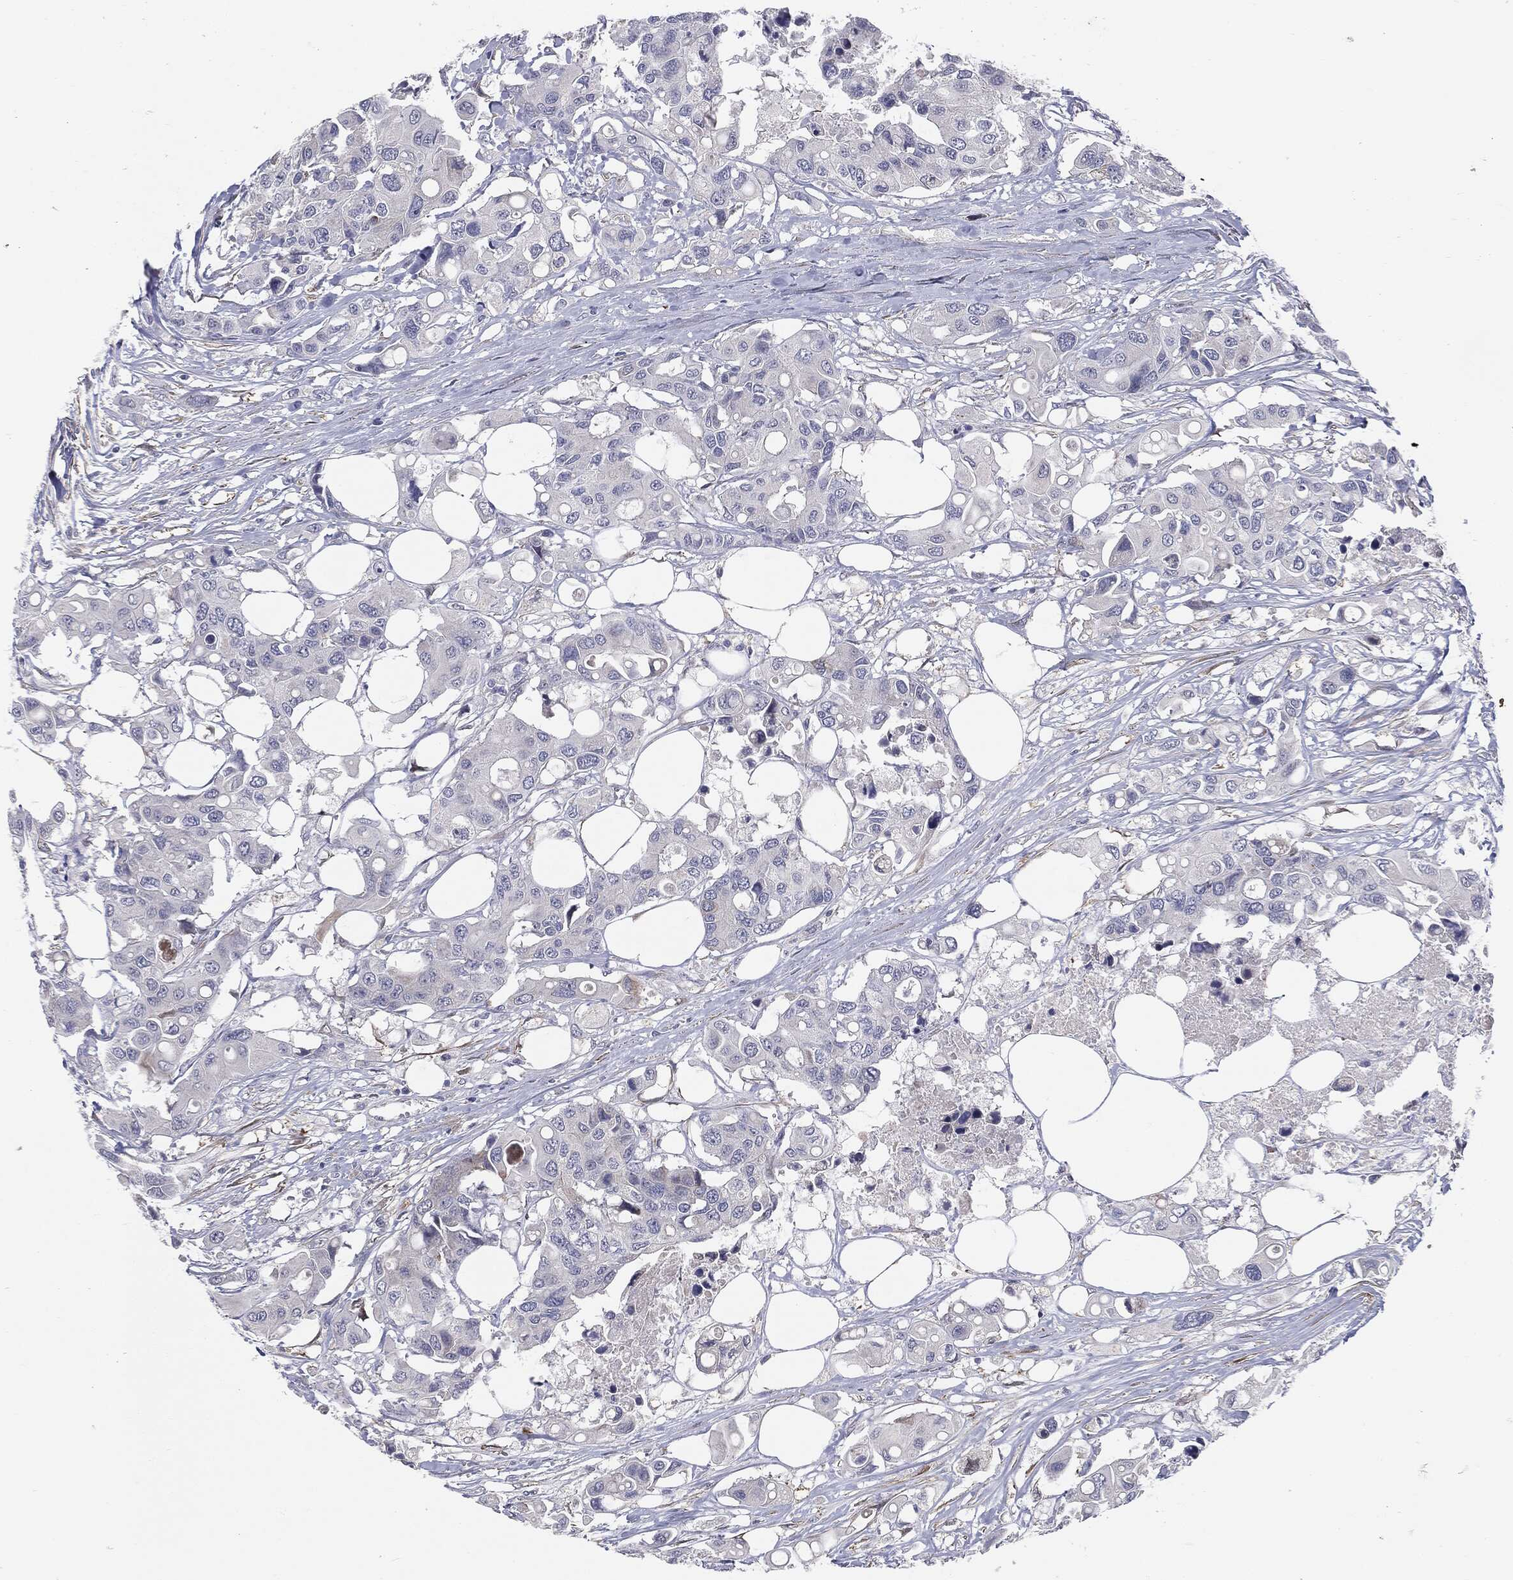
{"staining": {"intensity": "negative", "quantity": "none", "location": "none"}, "tissue": "colorectal cancer", "cell_type": "Tumor cells", "image_type": "cancer", "snomed": [{"axis": "morphology", "description": "Adenocarcinoma, NOS"}, {"axis": "topography", "description": "Colon"}], "caption": "The histopathology image reveals no staining of tumor cells in adenocarcinoma (colorectal). The staining is performed using DAB (3,3'-diaminobenzidine) brown chromogen with nuclei counter-stained in using hematoxylin.", "gene": "KRT5", "patient": {"sex": "male", "age": 77}}